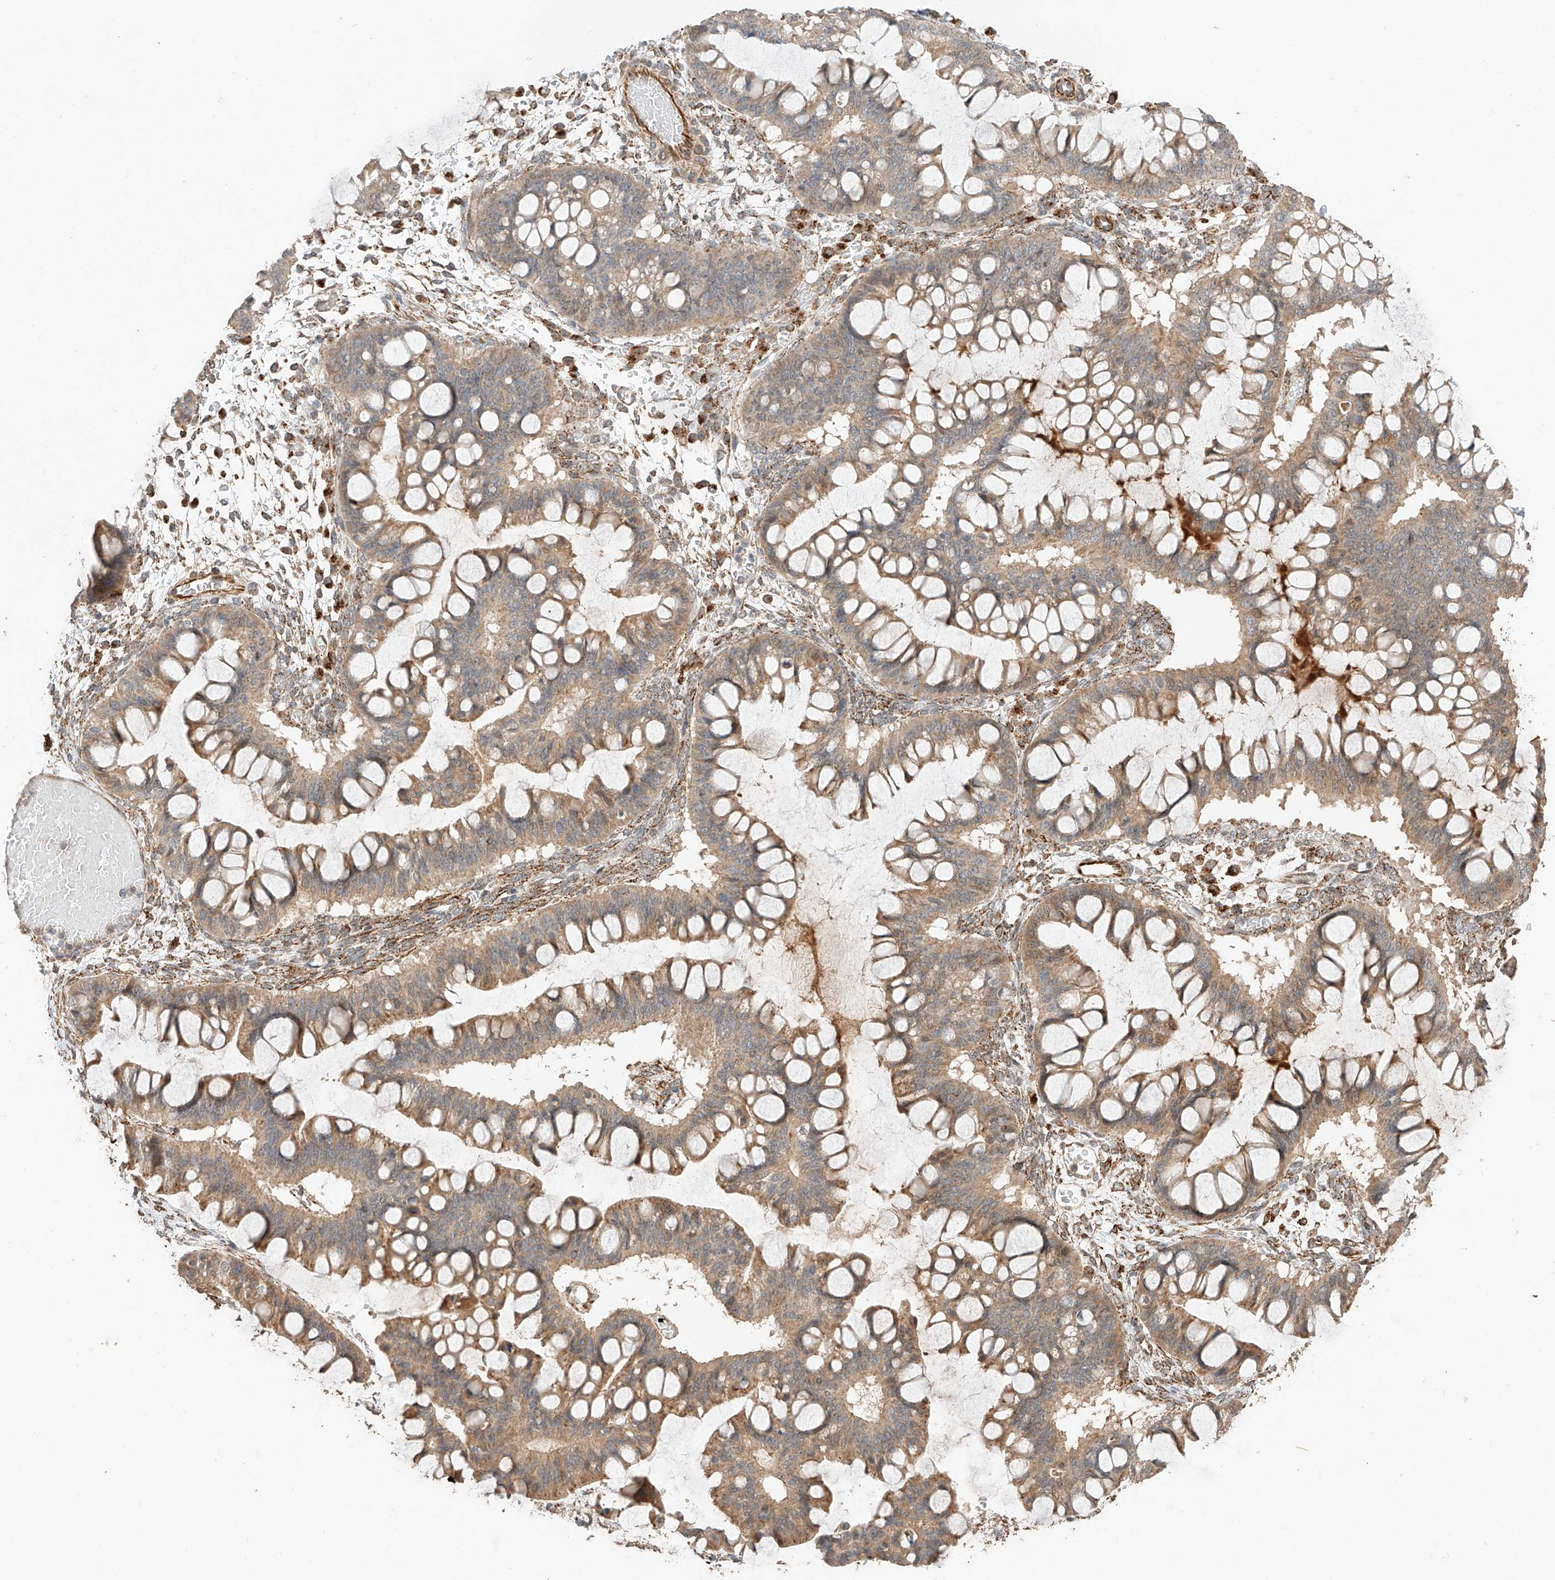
{"staining": {"intensity": "weak", "quantity": ">75%", "location": "cytoplasmic/membranous"}, "tissue": "ovarian cancer", "cell_type": "Tumor cells", "image_type": "cancer", "snomed": [{"axis": "morphology", "description": "Cystadenocarcinoma, mucinous, NOS"}, {"axis": "topography", "description": "Ovary"}], "caption": "The immunohistochemical stain labels weak cytoplasmic/membranous positivity in tumor cells of mucinous cystadenocarcinoma (ovarian) tissue. (brown staining indicates protein expression, while blue staining denotes nuclei).", "gene": "SUSD6", "patient": {"sex": "female", "age": 73}}